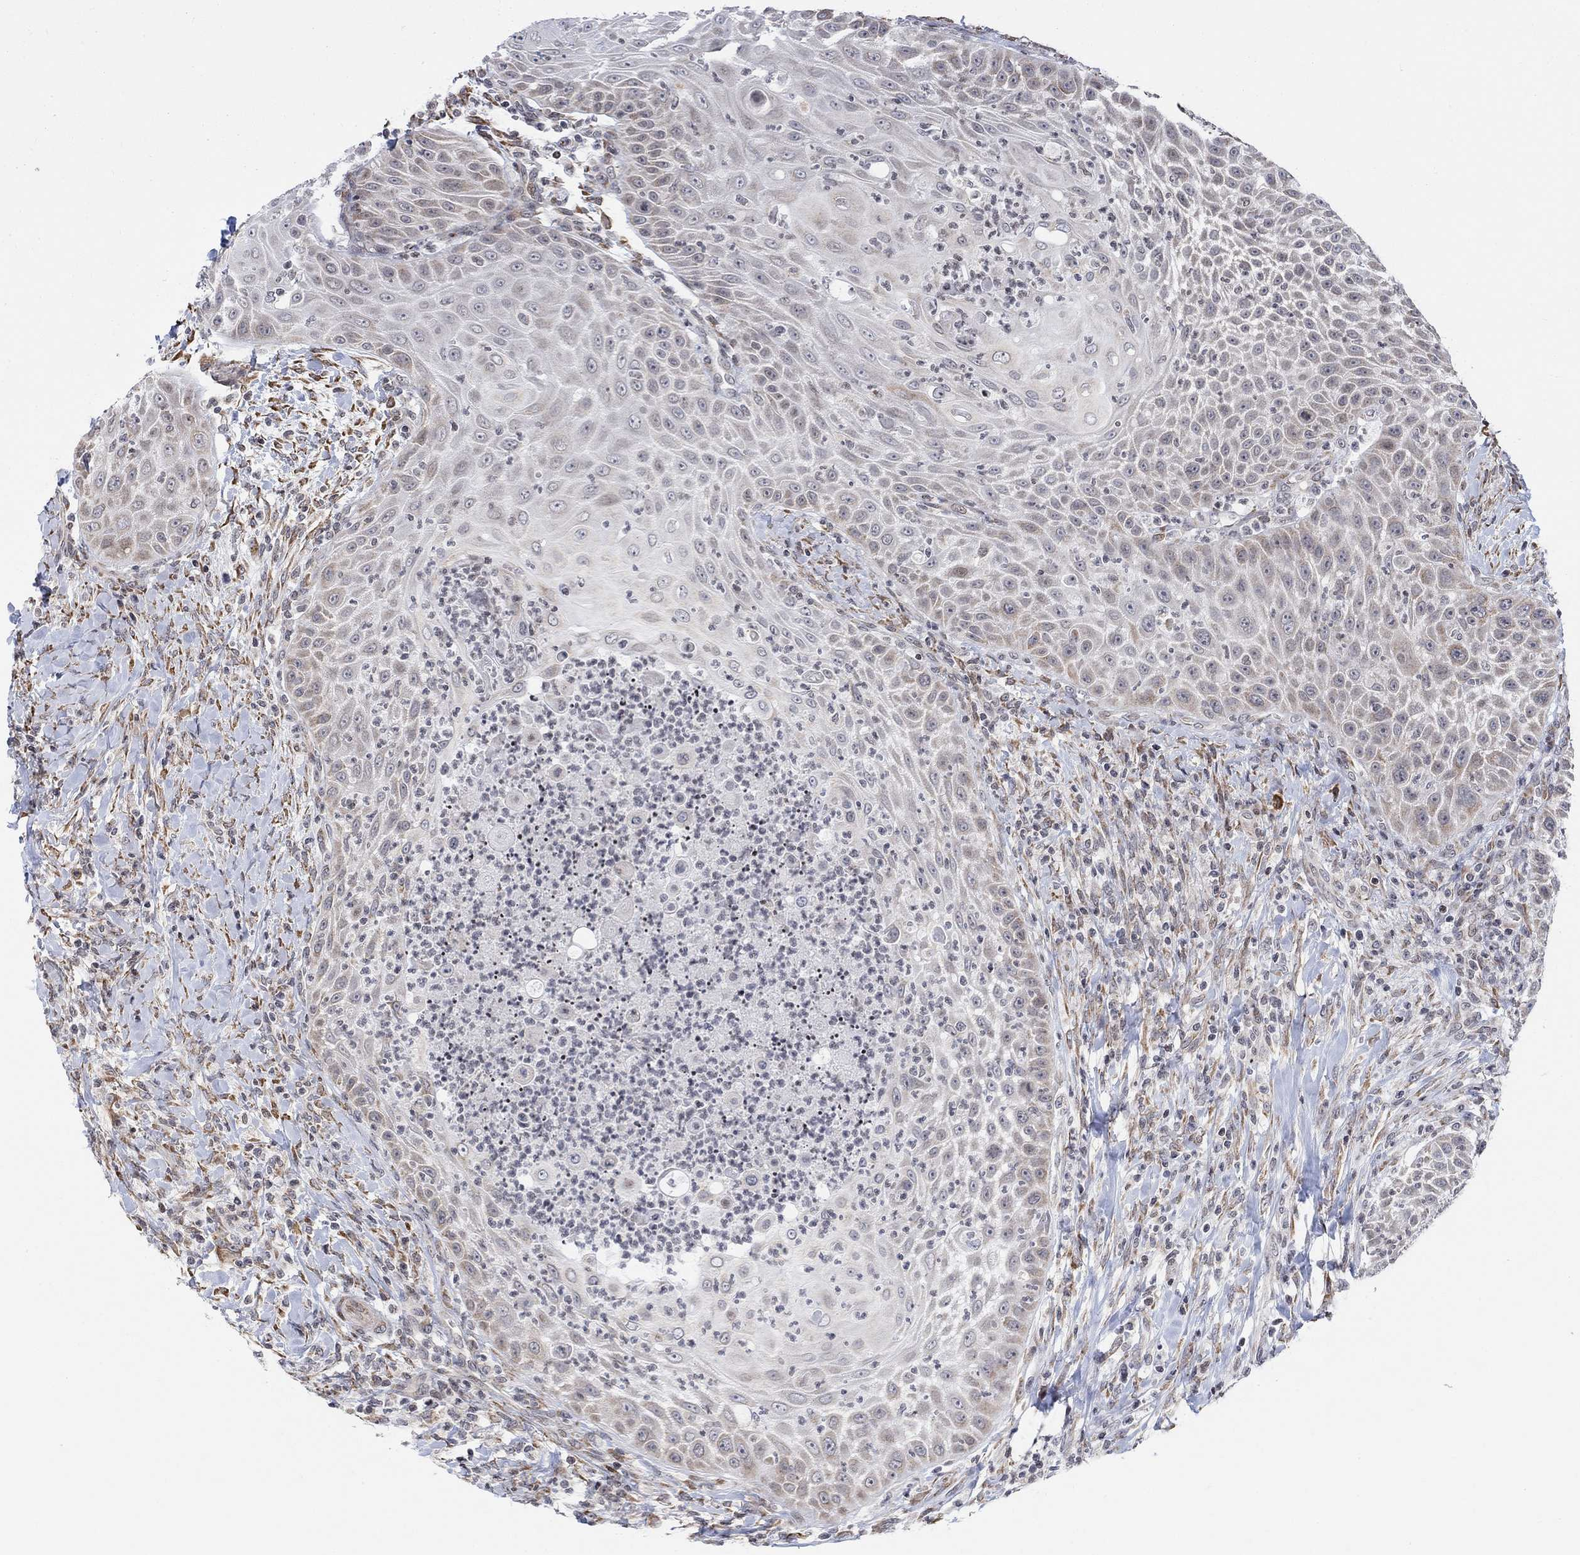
{"staining": {"intensity": "negative", "quantity": "none", "location": "none"}, "tissue": "head and neck cancer", "cell_type": "Tumor cells", "image_type": "cancer", "snomed": [{"axis": "morphology", "description": "Squamous cell carcinoma, NOS"}, {"axis": "topography", "description": "Head-Neck"}], "caption": "The micrograph shows no staining of tumor cells in head and neck cancer.", "gene": "ABHD14A", "patient": {"sex": "male", "age": 69}}